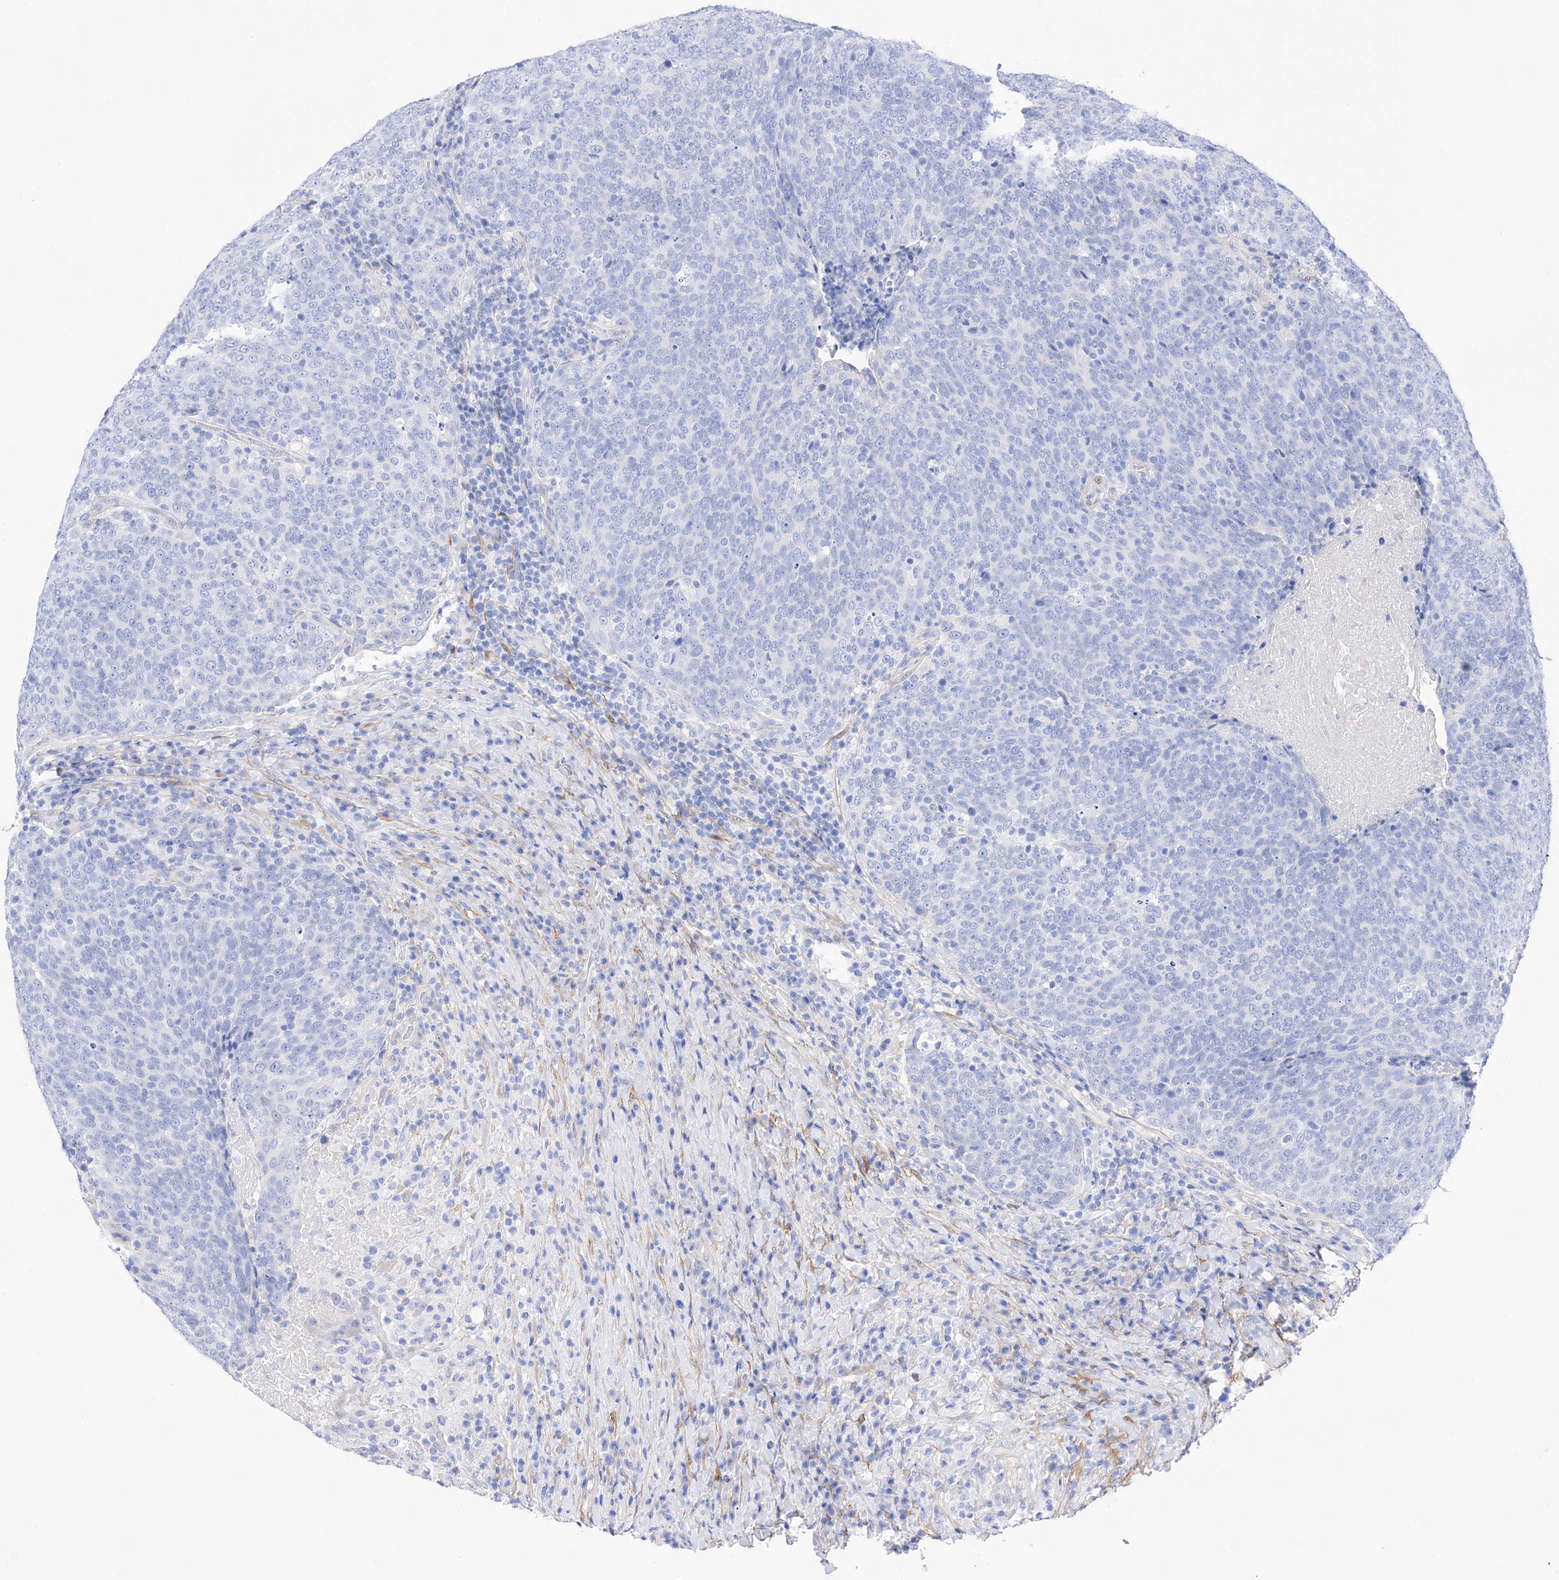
{"staining": {"intensity": "negative", "quantity": "none", "location": "none"}, "tissue": "head and neck cancer", "cell_type": "Tumor cells", "image_type": "cancer", "snomed": [{"axis": "morphology", "description": "Squamous cell carcinoma, NOS"}, {"axis": "morphology", "description": "Squamous cell carcinoma, metastatic, NOS"}, {"axis": "topography", "description": "Lymph node"}, {"axis": "topography", "description": "Head-Neck"}], "caption": "Tumor cells show no significant staining in head and neck metastatic squamous cell carcinoma. The staining was performed using DAB to visualize the protein expression in brown, while the nuclei were stained in blue with hematoxylin (Magnification: 20x).", "gene": "TRPC7", "patient": {"sex": "male", "age": 62}}